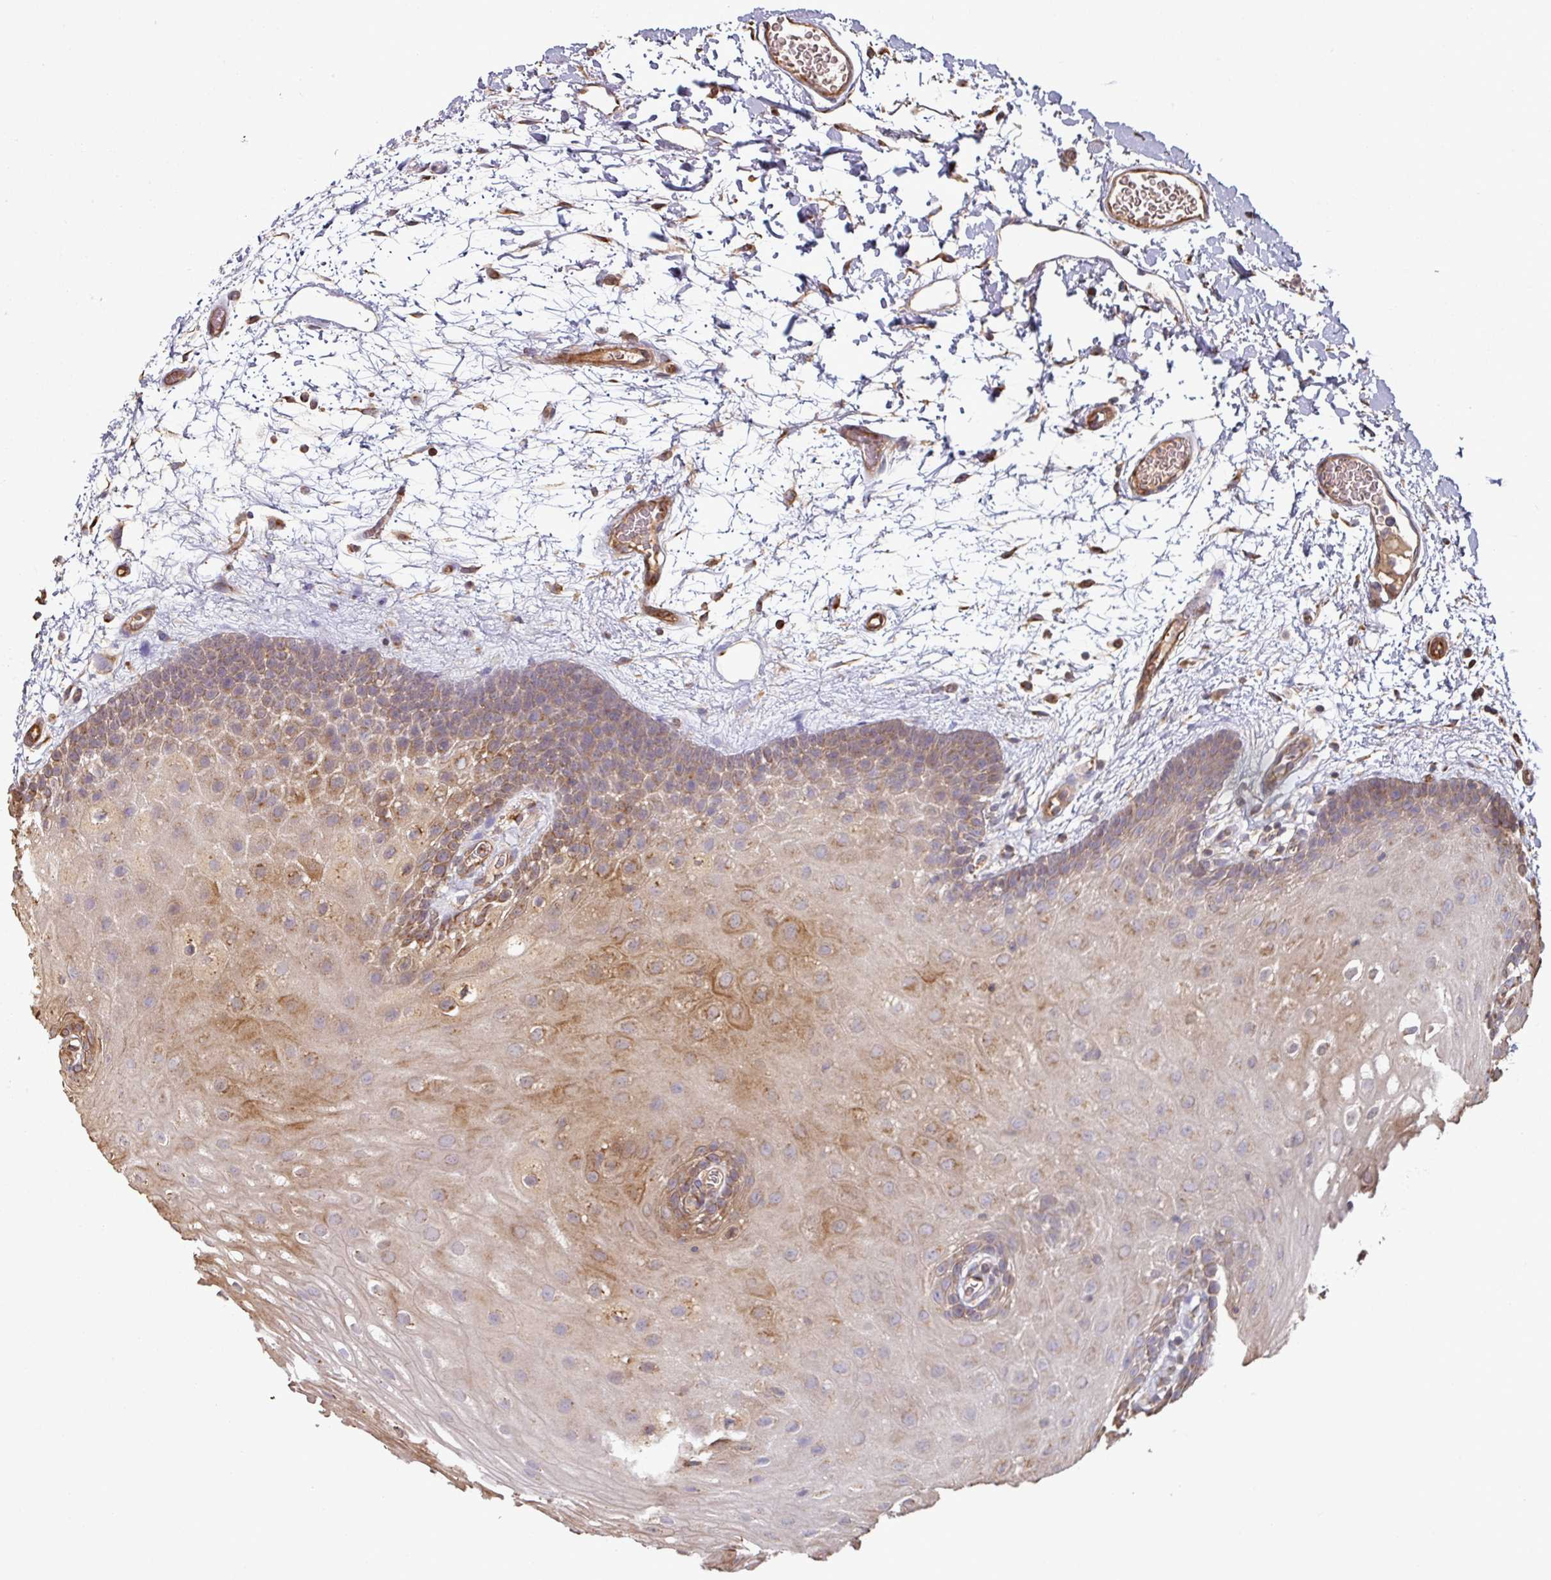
{"staining": {"intensity": "moderate", "quantity": "25%-75%", "location": "cytoplasmic/membranous"}, "tissue": "oral mucosa", "cell_type": "Squamous epithelial cells", "image_type": "normal", "snomed": [{"axis": "morphology", "description": "Normal tissue, NOS"}, {"axis": "morphology", "description": "Squamous cell carcinoma, NOS"}, {"axis": "topography", "description": "Oral tissue"}, {"axis": "topography", "description": "Tounge, NOS"}, {"axis": "topography", "description": "Head-Neck"}], "caption": "DAB immunohistochemical staining of unremarkable human oral mucosa reveals moderate cytoplasmic/membranous protein positivity in about 25%-75% of squamous epithelial cells.", "gene": "SIK1", "patient": {"sex": "male", "age": 76}}